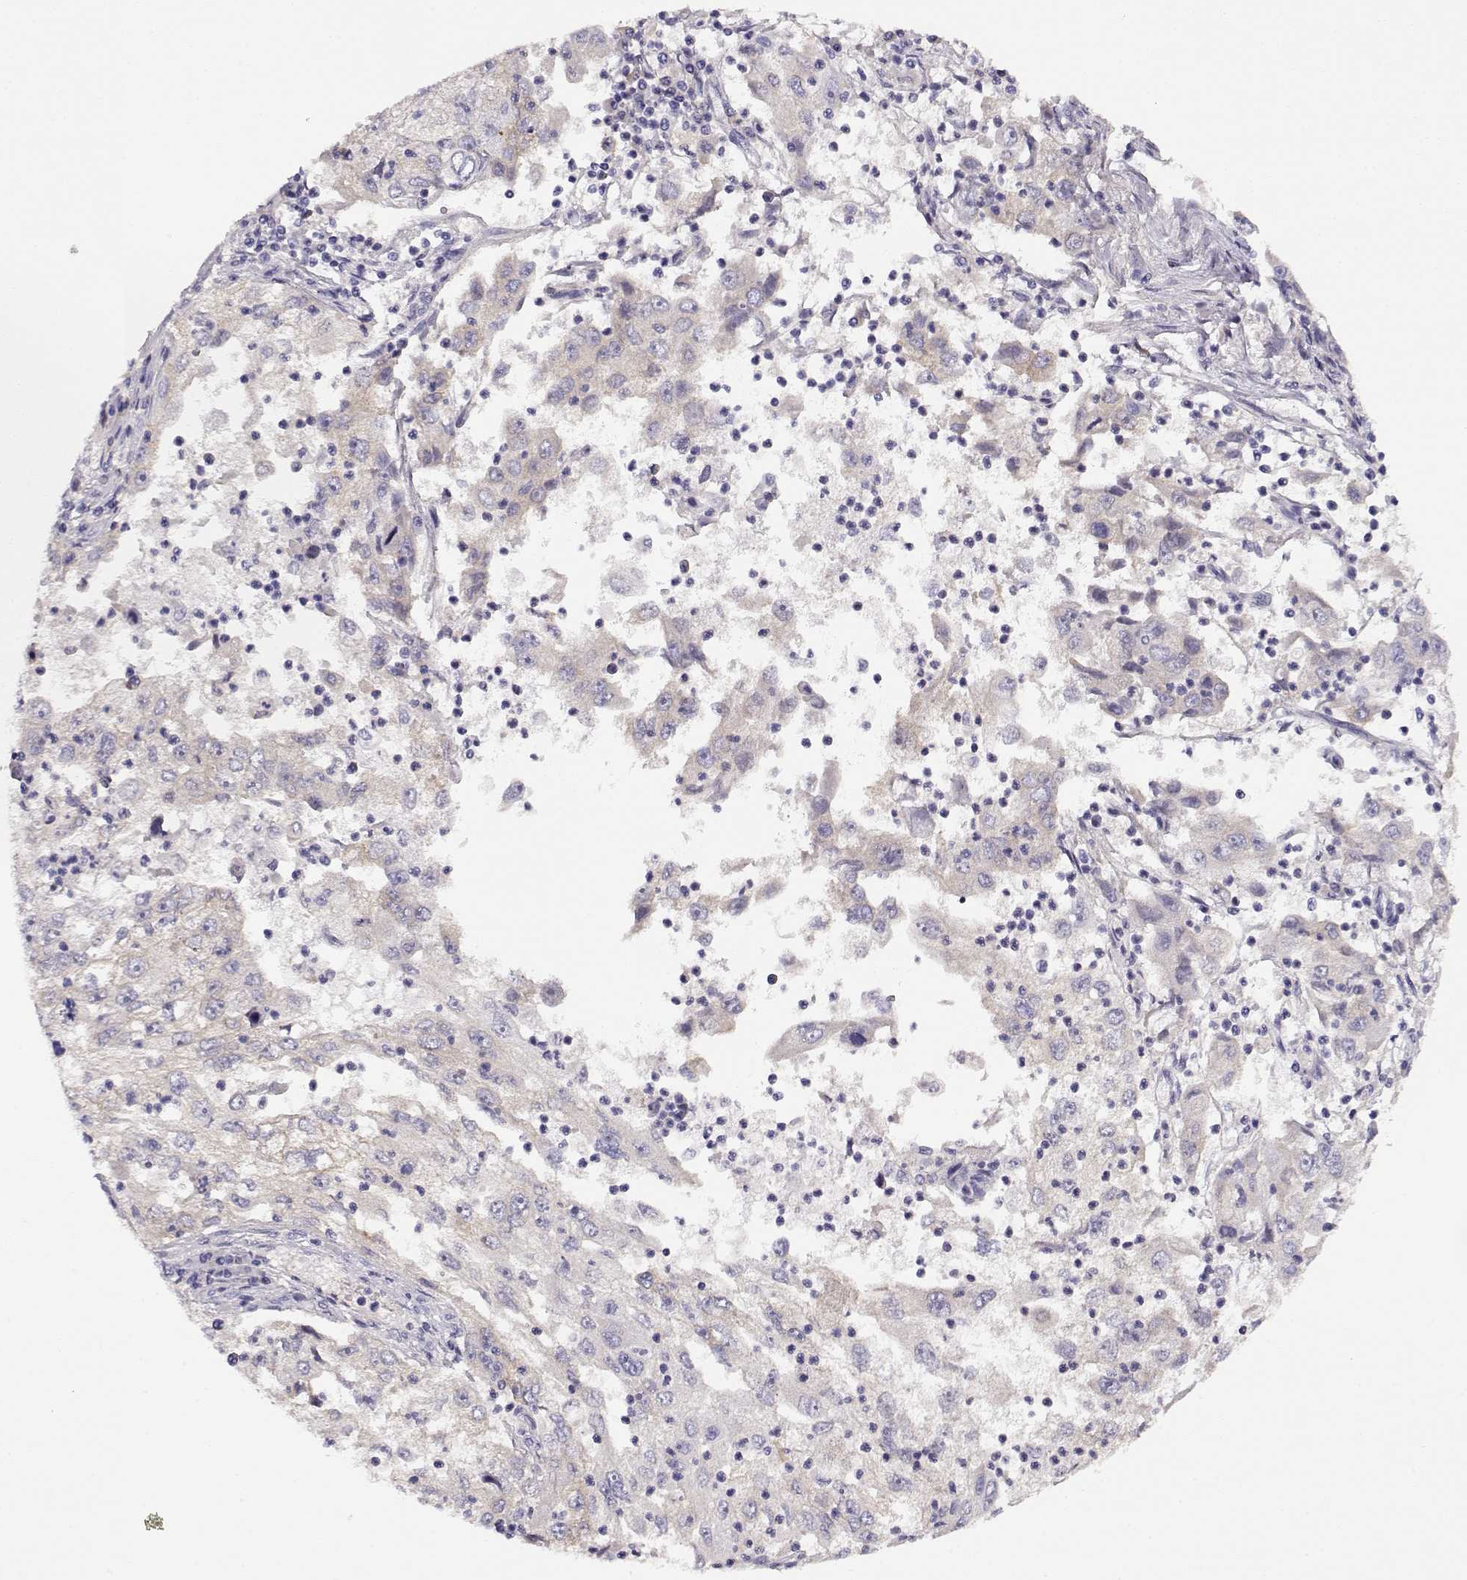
{"staining": {"intensity": "weak", "quantity": "25%-75%", "location": "cytoplasmic/membranous"}, "tissue": "cervical cancer", "cell_type": "Tumor cells", "image_type": "cancer", "snomed": [{"axis": "morphology", "description": "Squamous cell carcinoma, NOS"}, {"axis": "topography", "description": "Cervix"}], "caption": "A high-resolution photomicrograph shows immunohistochemistry (IHC) staining of squamous cell carcinoma (cervical), which exhibits weak cytoplasmic/membranous positivity in approximately 25%-75% of tumor cells. (brown staining indicates protein expression, while blue staining denotes nuclei).", "gene": "CRX", "patient": {"sex": "female", "age": 36}}